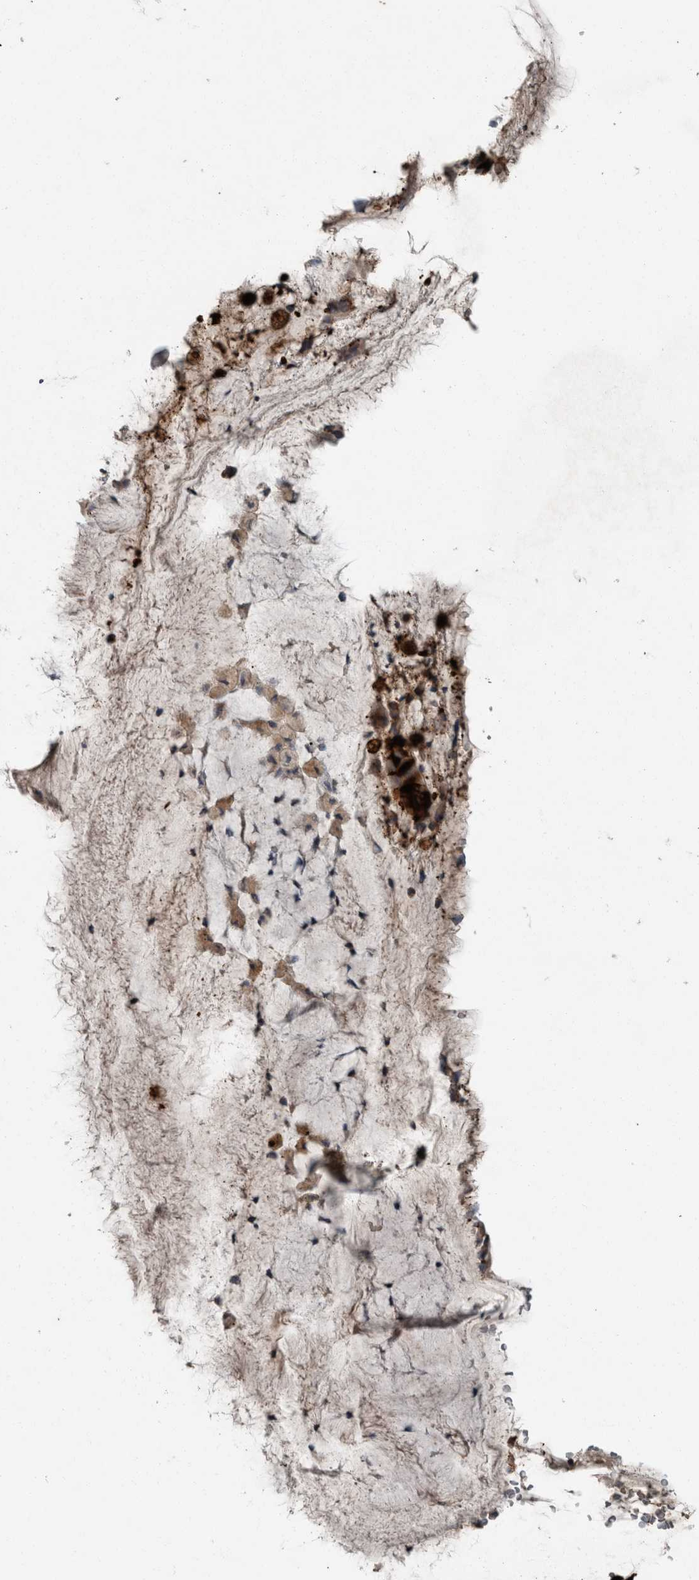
{"staining": {"intensity": "strong", "quantity": ">75%", "location": "cytoplasmic/membranous"}, "tissue": "bronchus", "cell_type": "Respiratory epithelial cells", "image_type": "normal", "snomed": [{"axis": "morphology", "description": "Normal tissue, NOS"}, {"axis": "topography", "description": "Cartilage tissue"}], "caption": "IHC of benign bronchus exhibits high levels of strong cytoplasmic/membranous staining in about >75% of respiratory epithelial cells.", "gene": "KNTC1", "patient": {"sex": "female", "age": 63}}